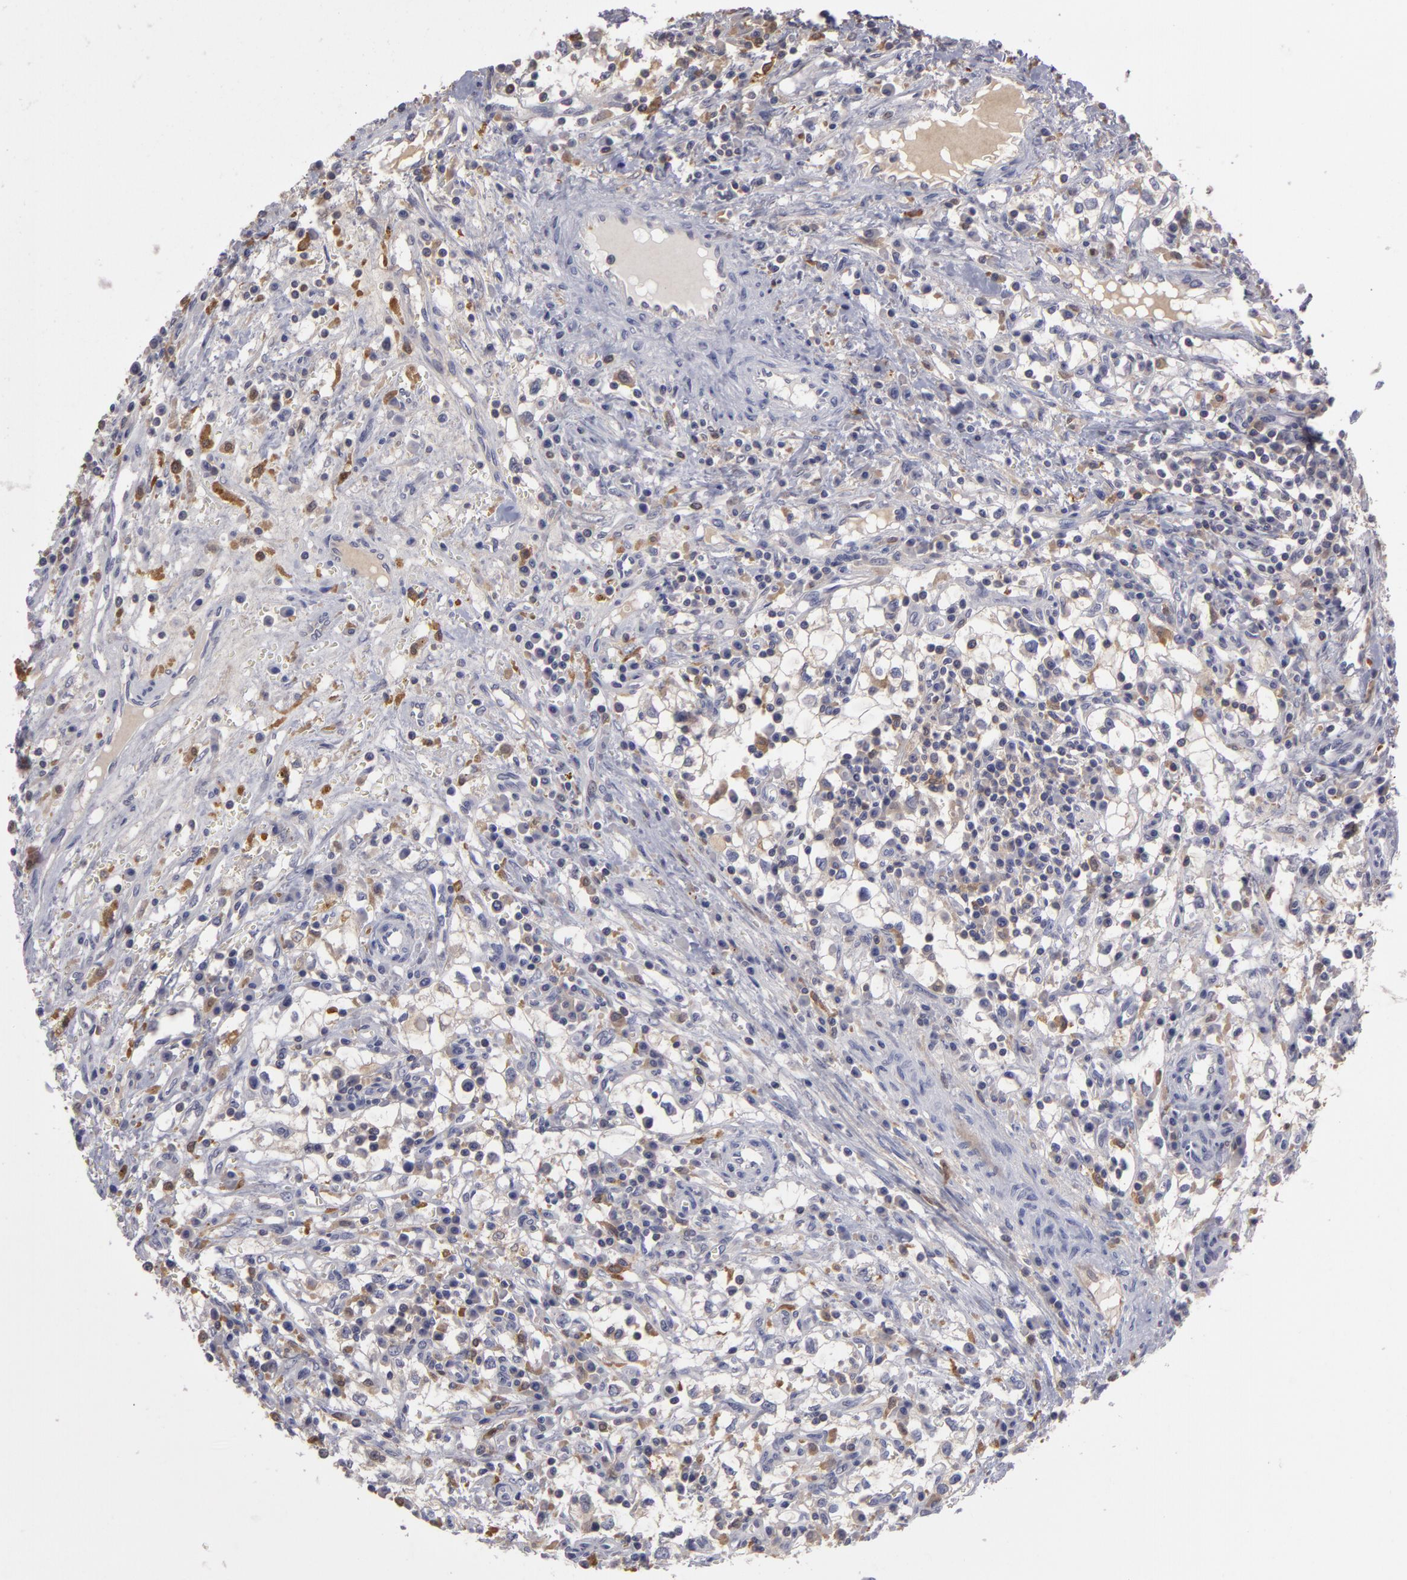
{"staining": {"intensity": "negative", "quantity": "none", "location": "none"}, "tissue": "renal cancer", "cell_type": "Tumor cells", "image_type": "cancer", "snomed": [{"axis": "morphology", "description": "Adenocarcinoma, NOS"}, {"axis": "topography", "description": "Kidney"}], "caption": "An IHC image of renal adenocarcinoma is shown. There is no staining in tumor cells of renal adenocarcinoma.", "gene": "GNPDA1", "patient": {"sex": "male", "age": 82}}